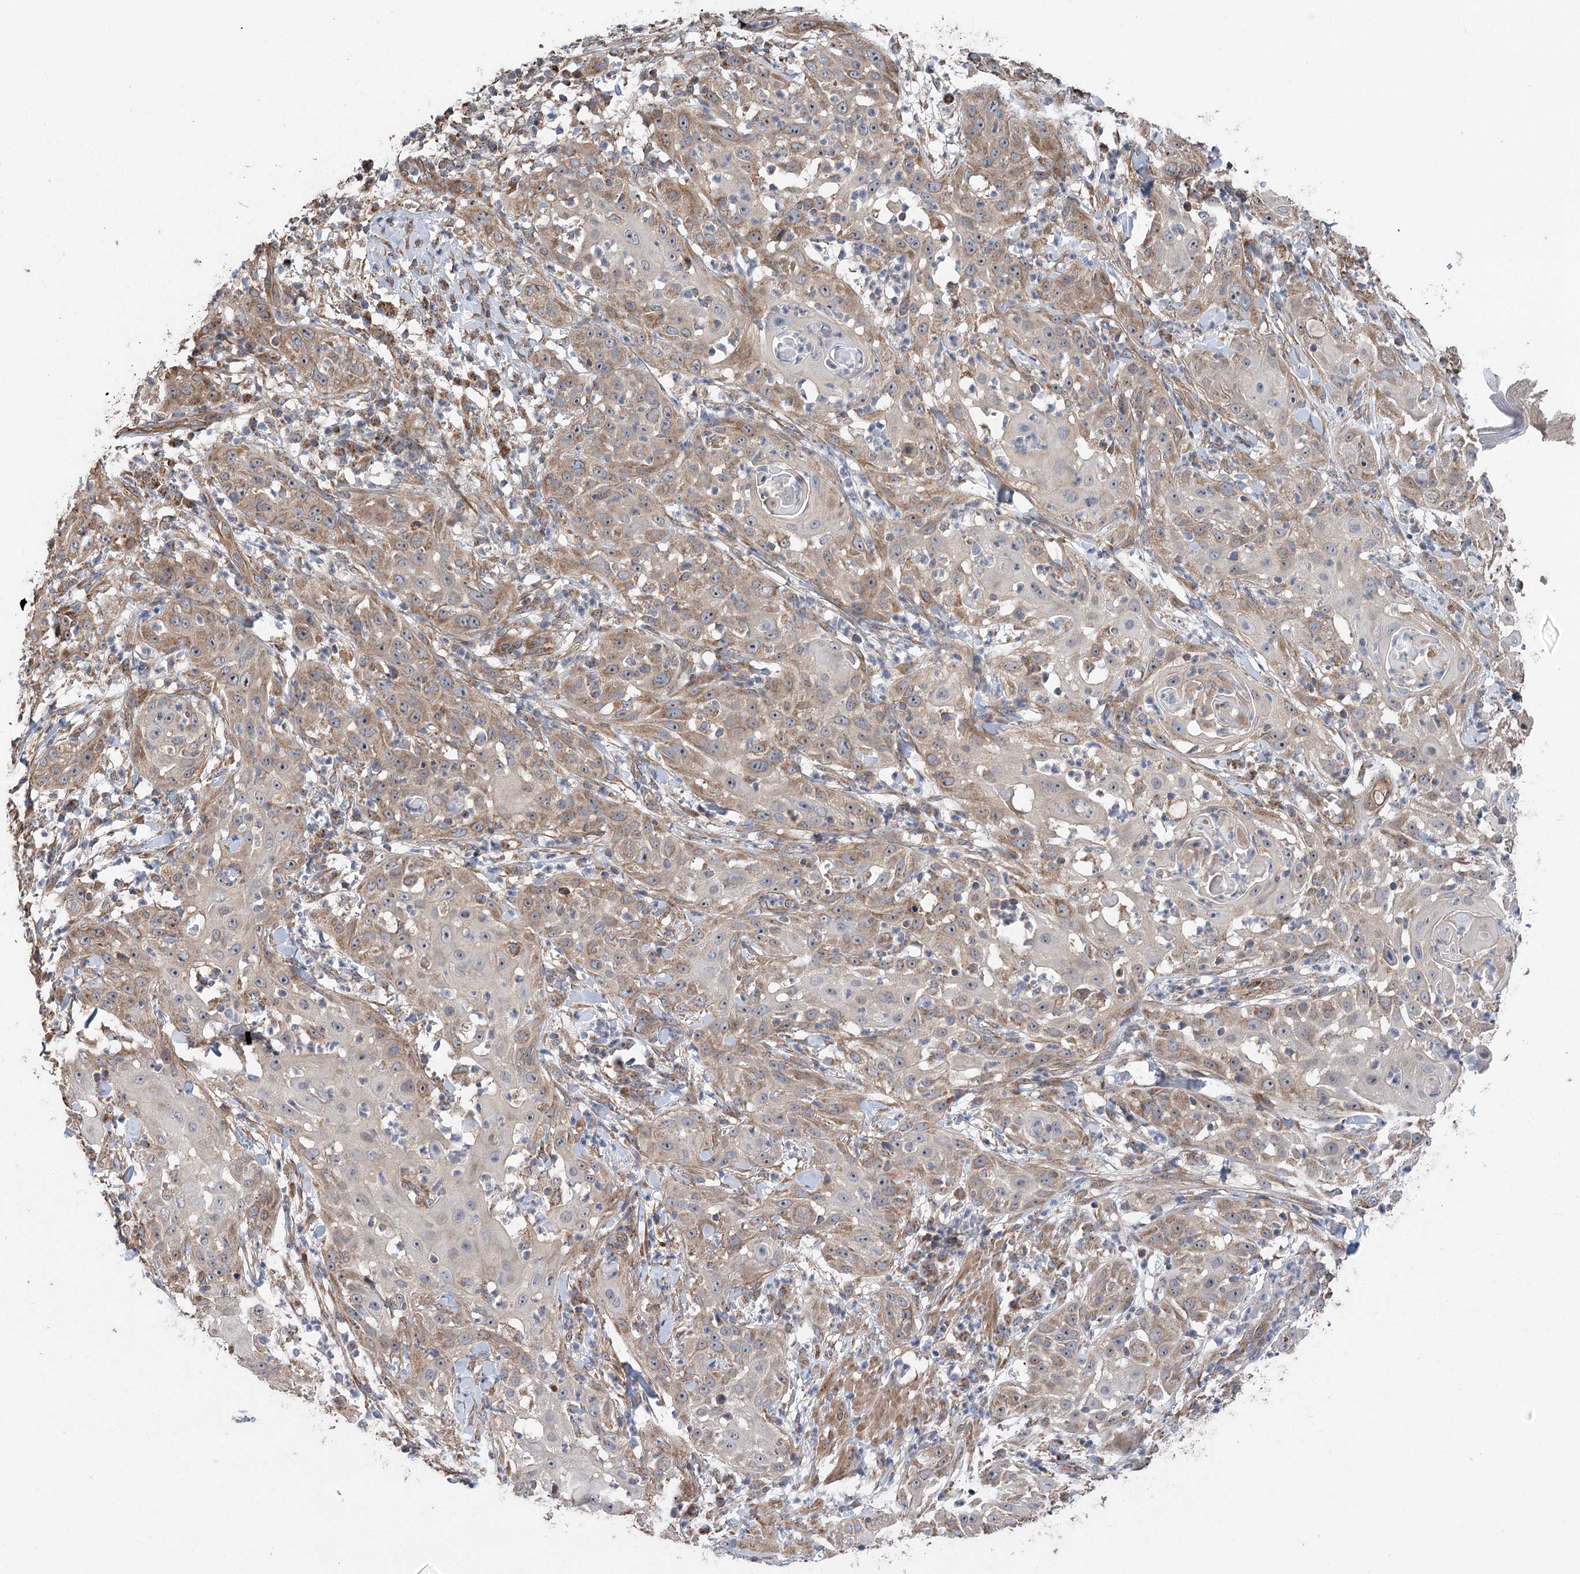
{"staining": {"intensity": "moderate", "quantity": ">75%", "location": "cytoplasmic/membranous"}, "tissue": "skin cancer", "cell_type": "Tumor cells", "image_type": "cancer", "snomed": [{"axis": "morphology", "description": "Squamous cell carcinoma, NOS"}, {"axis": "topography", "description": "Skin"}], "caption": "Immunohistochemistry image of human squamous cell carcinoma (skin) stained for a protein (brown), which exhibits medium levels of moderate cytoplasmic/membranous expression in approximately >75% of tumor cells.", "gene": "RWDD4", "patient": {"sex": "female", "age": 44}}